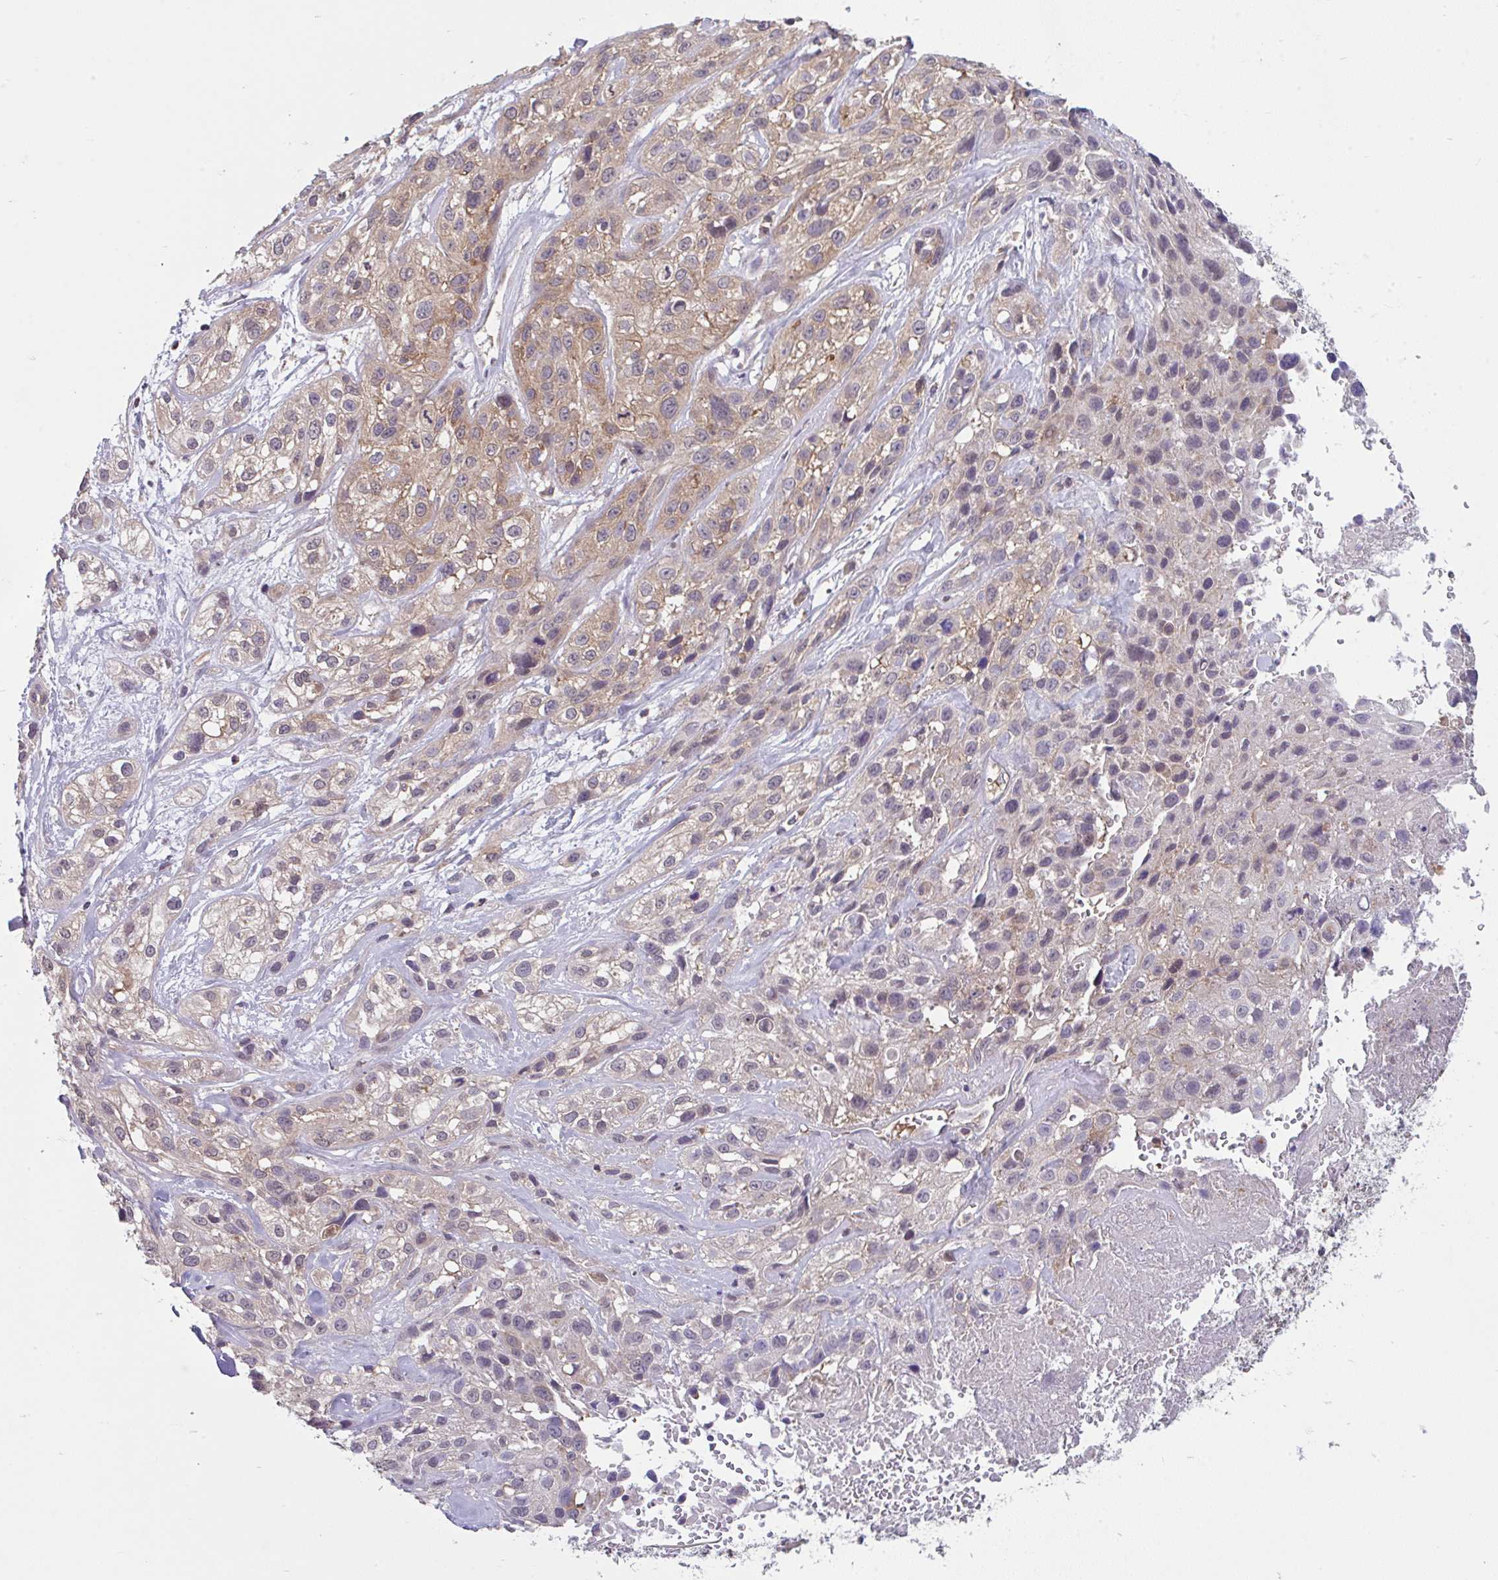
{"staining": {"intensity": "weak", "quantity": "25%-75%", "location": "cytoplasmic/membranous,nuclear"}, "tissue": "skin cancer", "cell_type": "Tumor cells", "image_type": "cancer", "snomed": [{"axis": "morphology", "description": "Squamous cell carcinoma, NOS"}, {"axis": "topography", "description": "Skin"}], "caption": "Protein expression analysis of squamous cell carcinoma (skin) demonstrates weak cytoplasmic/membranous and nuclear staining in approximately 25%-75% of tumor cells.", "gene": "RALBP1", "patient": {"sex": "male", "age": 82}}